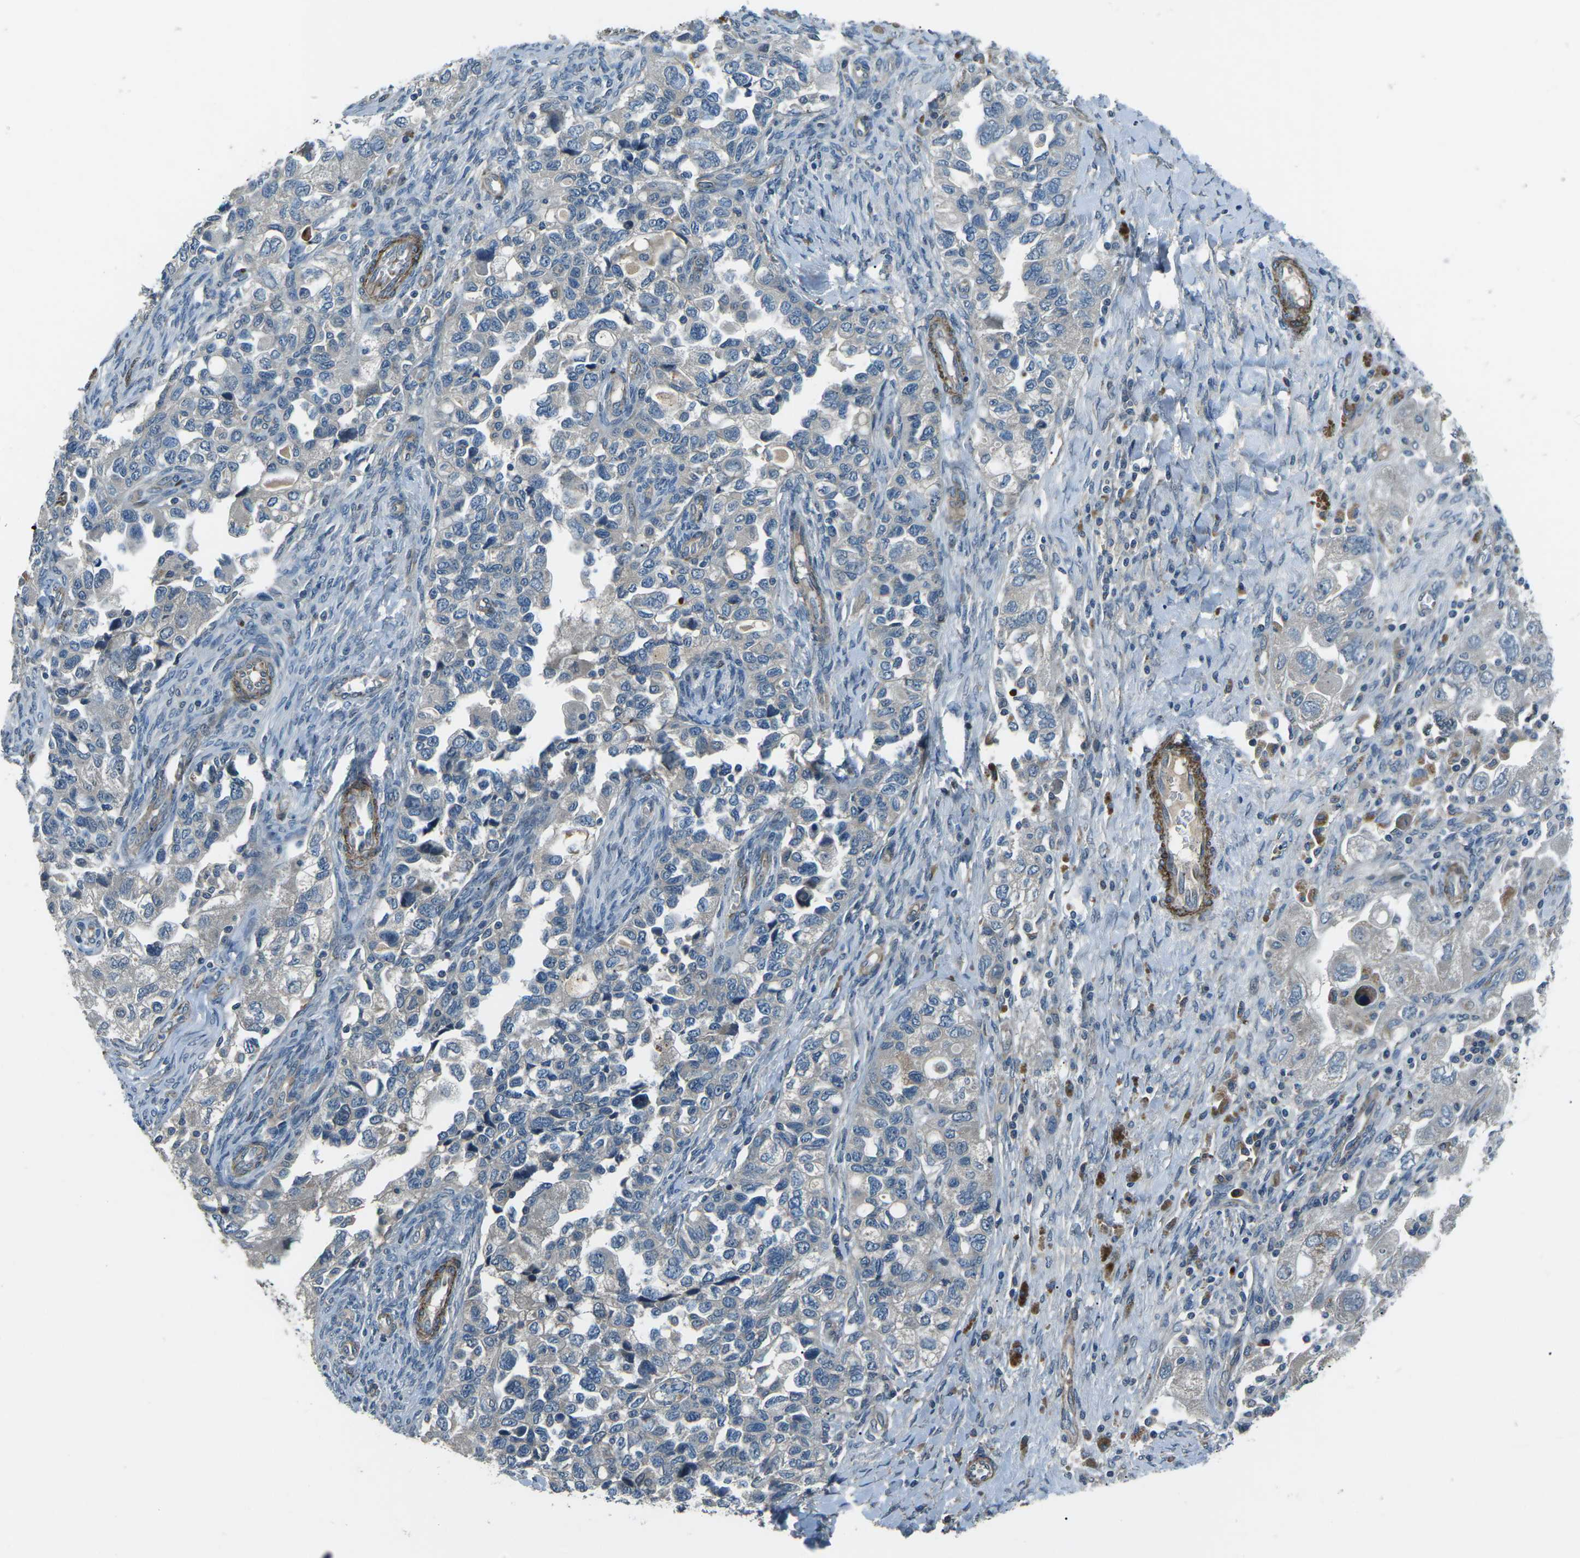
{"staining": {"intensity": "negative", "quantity": "none", "location": "none"}, "tissue": "ovarian cancer", "cell_type": "Tumor cells", "image_type": "cancer", "snomed": [{"axis": "morphology", "description": "Carcinoma, NOS"}, {"axis": "morphology", "description": "Cystadenocarcinoma, serous, NOS"}, {"axis": "topography", "description": "Ovary"}], "caption": "Photomicrograph shows no significant protein positivity in tumor cells of ovarian cancer. The staining was performed using DAB to visualize the protein expression in brown, while the nuclei were stained in blue with hematoxylin (Magnification: 20x).", "gene": "AFAP1", "patient": {"sex": "female", "age": 69}}